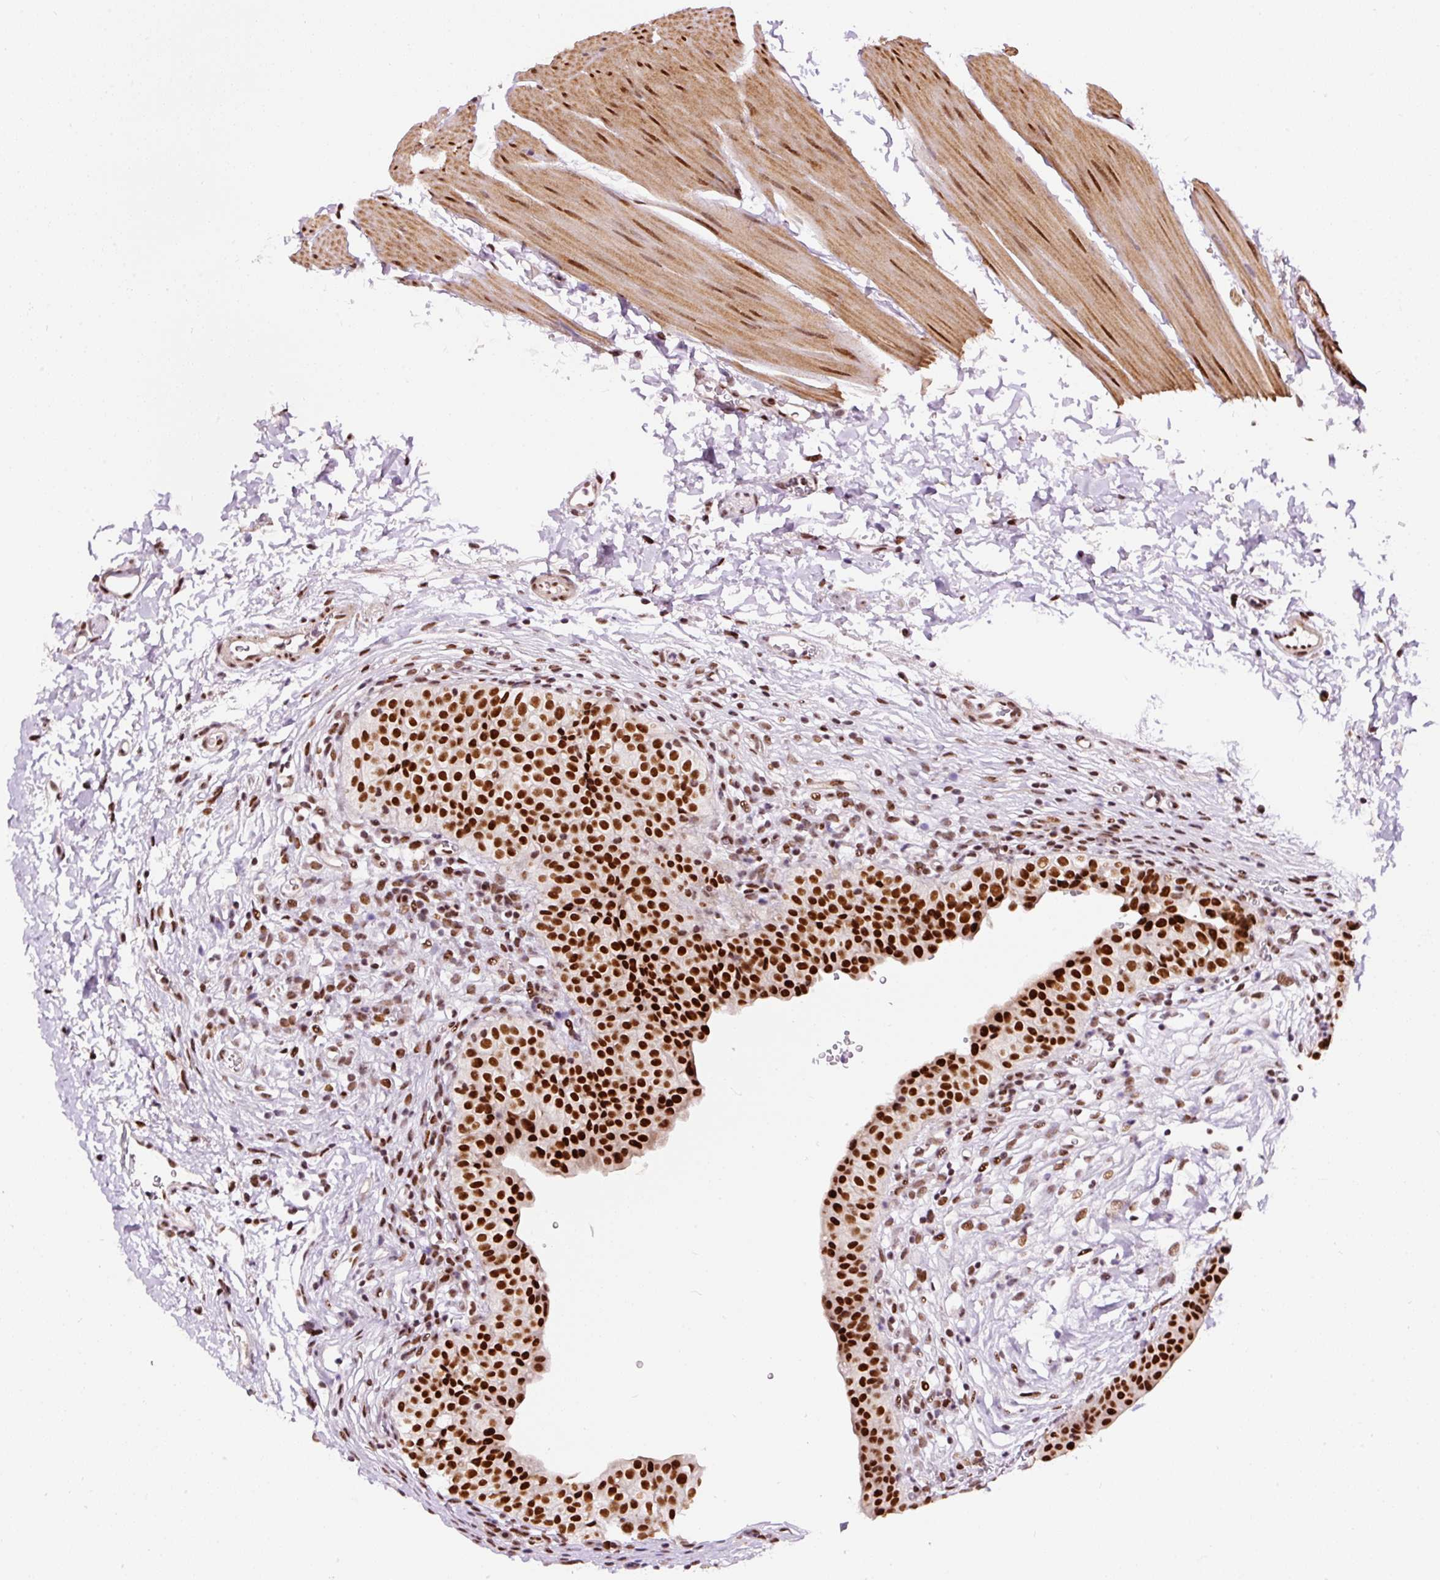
{"staining": {"intensity": "strong", "quantity": ">75%", "location": "nuclear"}, "tissue": "urinary bladder", "cell_type": "Urothelial cells", "image_type": "normal", "snomed": [{"axis": "morphology", "description": "Normal tissue, NOS"}, {"axis": "topography", "description": "Urinary bladder"}, {"axis": "topography", "description": "Peripheral nerve tissue"}], "caption": "A histopathology image showing strong nuclear staining in about >75% of urothelial cells in benign urinary bladder, as visualized by brown immunohistochemical staining.", "gene": "HNRNPC", "patient": {"sex": "male", "age": 55}}